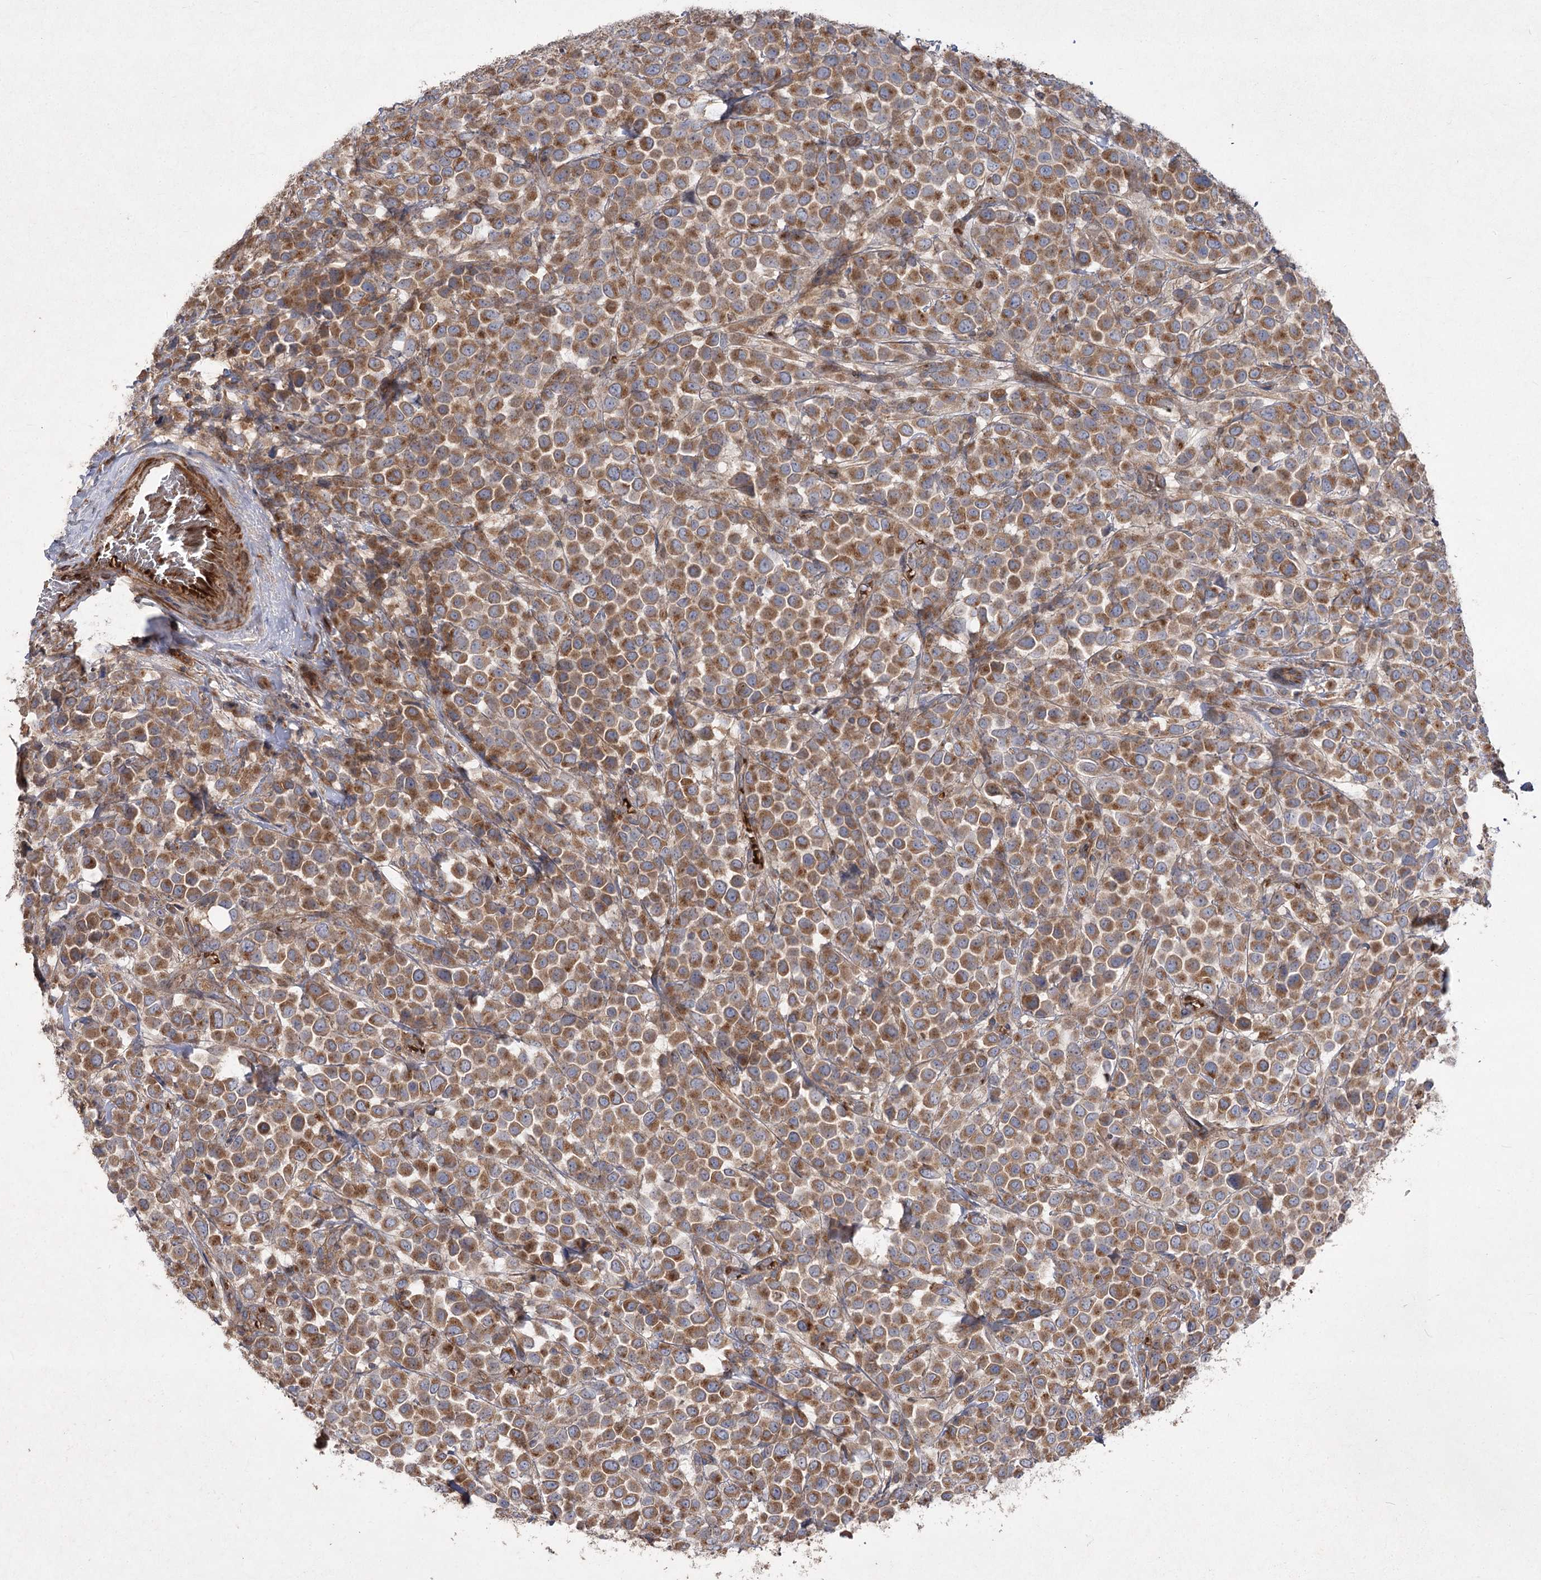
{"staining": {"intensity": "strong", "quantity": ">75%", "location": "cytoplasmic/membranous"}, "tissue": "breast cancer", "cell_type": "Tumor cells", "image_type": "cancer", "snomed": [{"axis": "morphology", "description": "Duct carcinoma"}, {"axis": "topography", "description": "Breast"}], "caption": "Breast invasive ductal carcinoma tissue displays strong cytoplasmic/membranous staining in about >75% of tumor cells", "gene": "KIAA0825", "patient": {"sex": "female", "age": 61}}